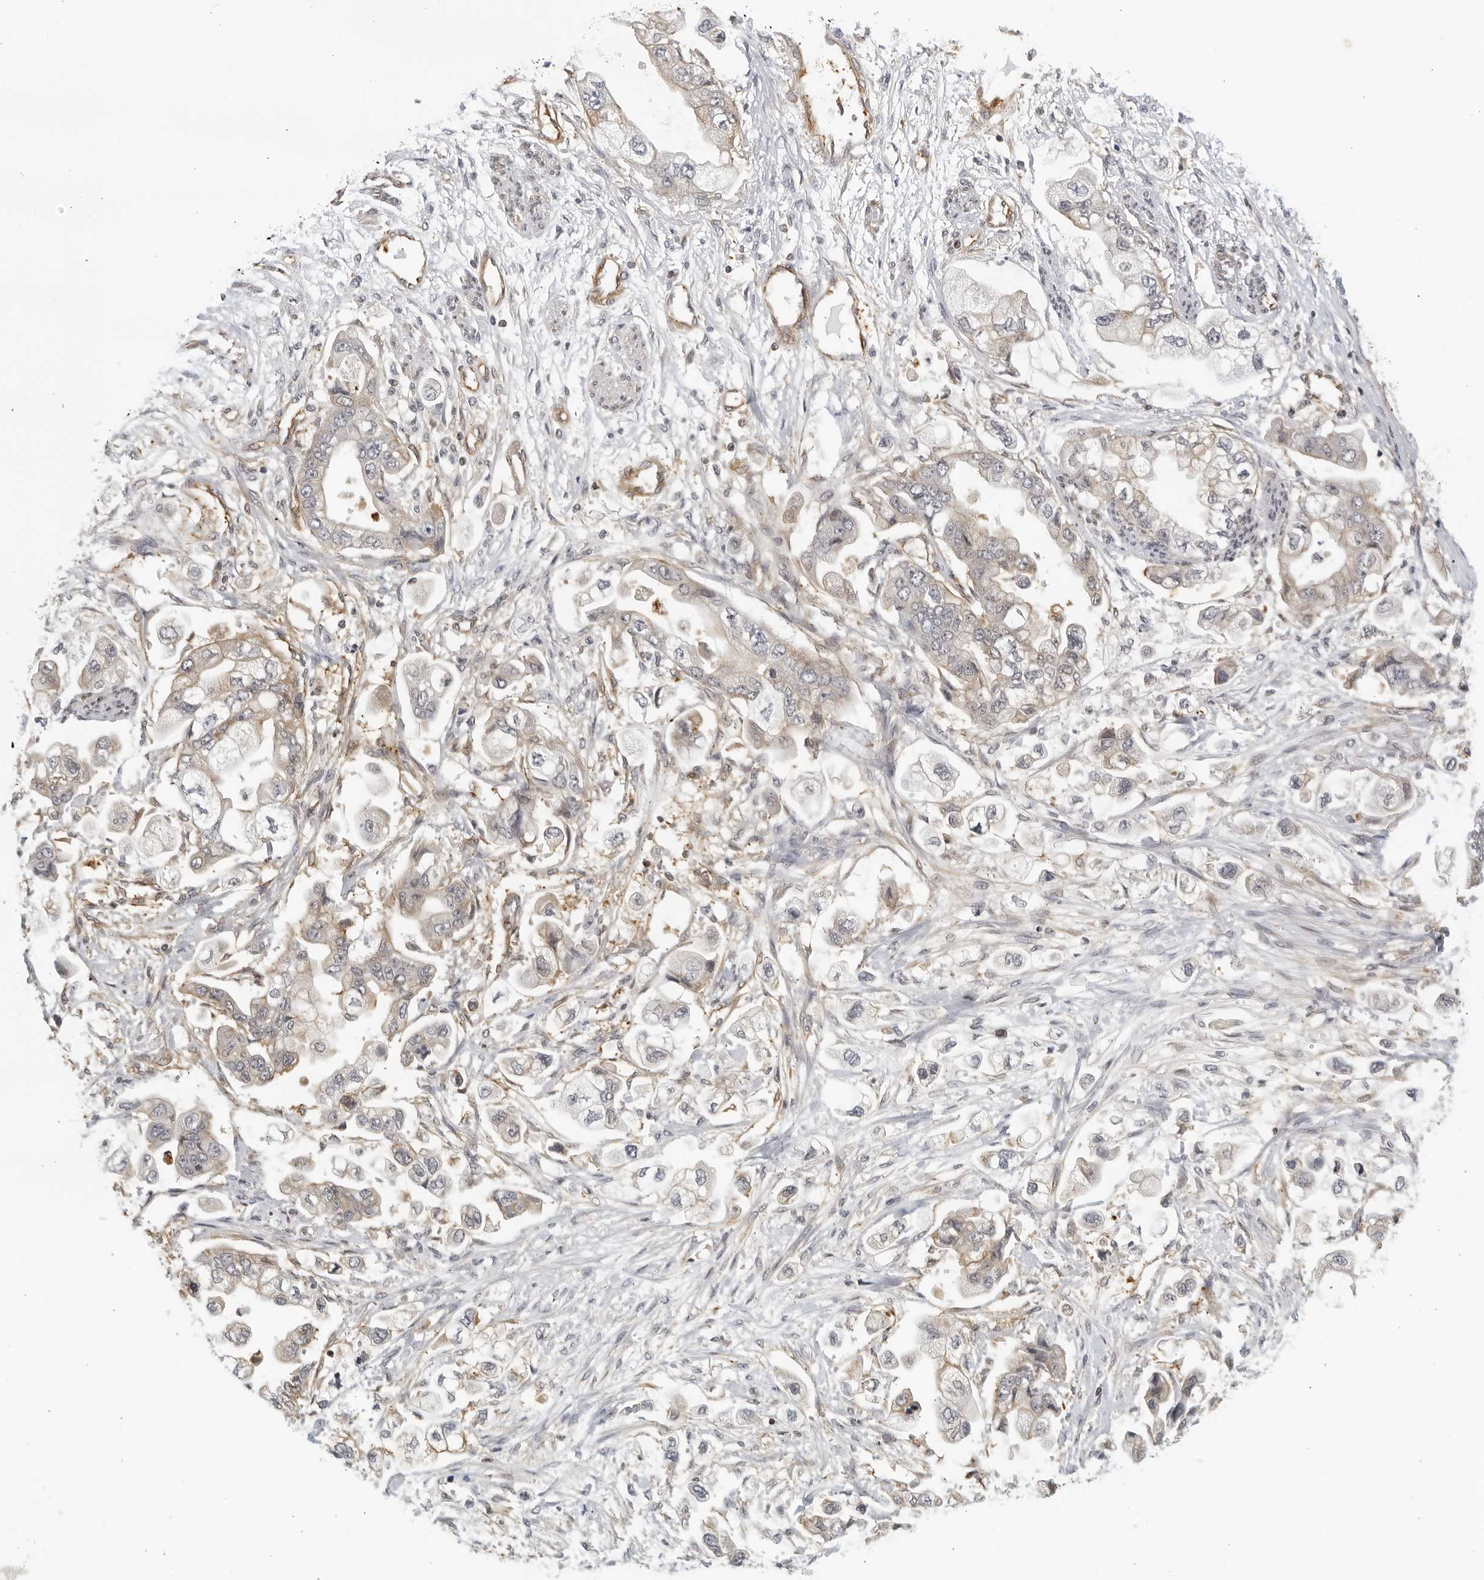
{"staining": {"intensity": "weak", "quantity": "25%-75%", "location": "cytoplasmic/membranous"}, "tissue": "stomach cancer", "cell_type": "Tumor cells", "image_type": "cancer", "snomed": [{"axis": "morphology", "description": "Adenocarcinoma, NOS"}, {"axis": "topography", "description": "Stomach"}], "caption": "Immunohistochemical staining of human stomach cancer shows low levels of weak cytoplasmic/membranous protein expression in about 25%-75% of tumor cells.", "gene": "SERTAD4", "patient": {"sex": "male", "age": 62}}